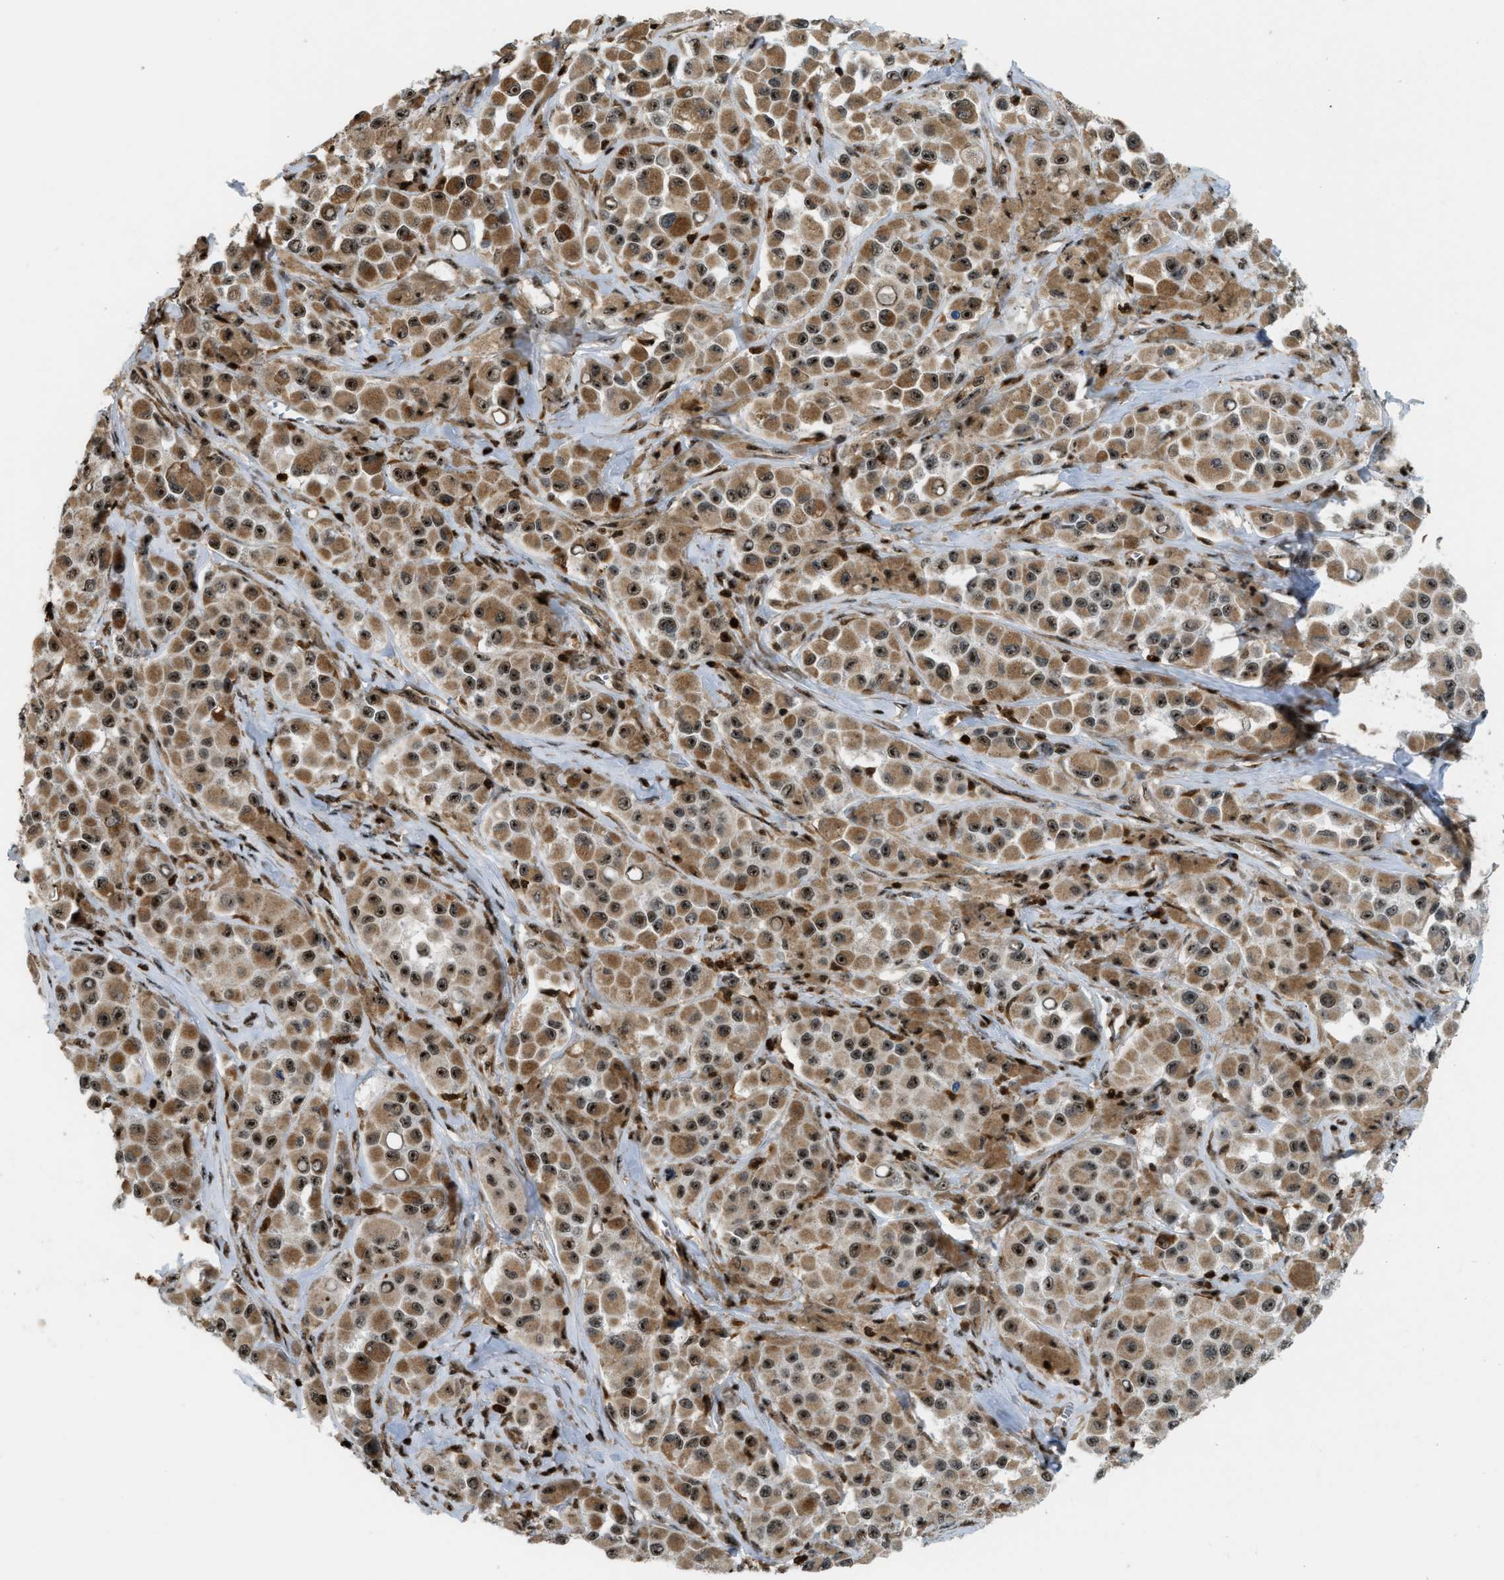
{"staining": {"intensity": "moderate", "quantity": ">75%", "location": "cytoplasmic/membranous,nuclear"}, "tissue": "melanoma", "cell_type": "Tumor cells", "image_type": "cancer", "snomed": [{"axis": "morphology", "description": "Malignant melanoma, NOS"}, {"axis": "topography", "description": "Skin"}], "caption": "This histopathology image reveals immunohistochemistry staining of melanoma, with medium moderate cytoplasmic/membranous and nuclear staining in about >75% of tumor cells.", "gene": "E2F1", "patient": {"sex": "male", "age": 84}}